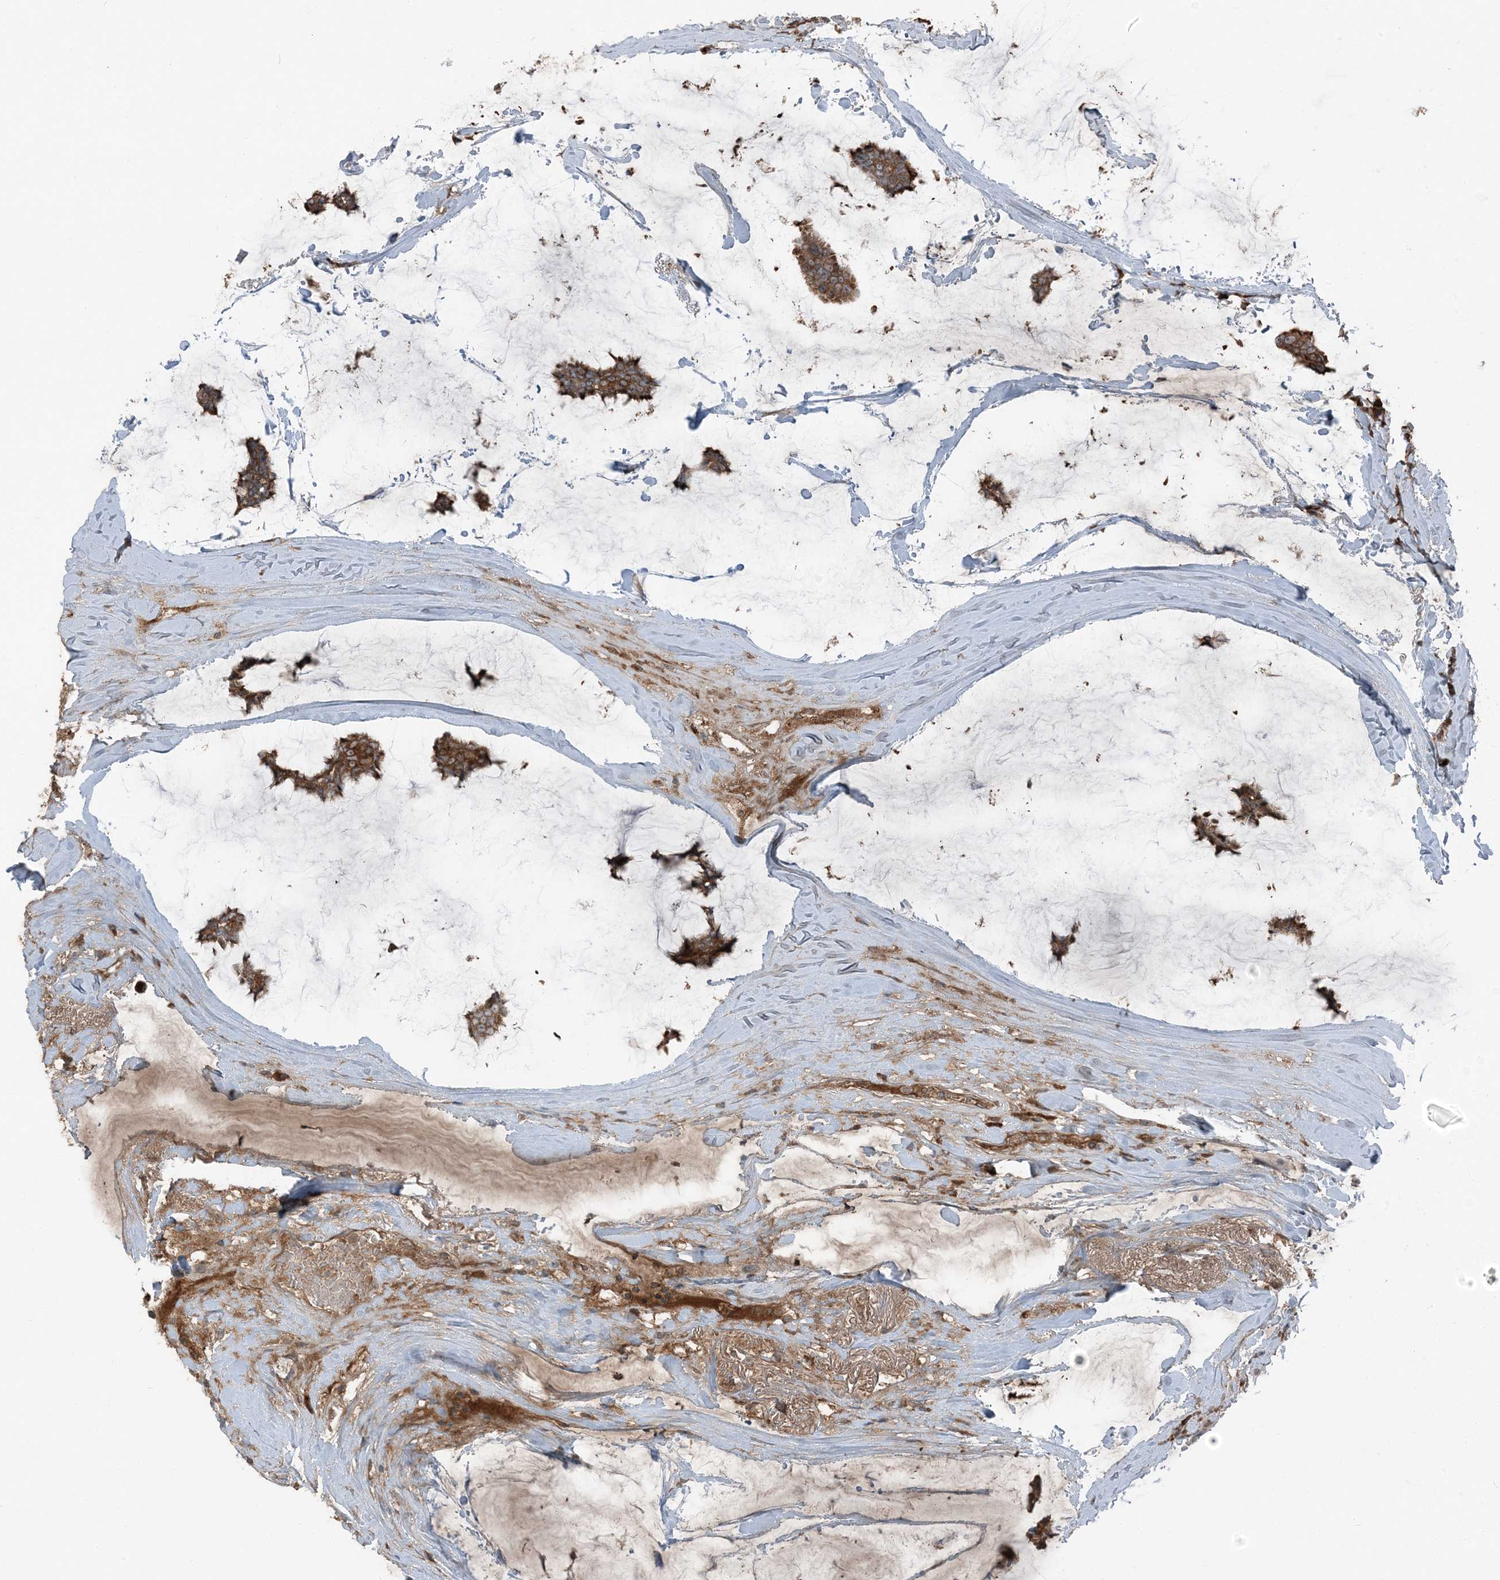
{"staining": {"intensity": "moderate", "quantity": ">75%", "location": "cytoplasmic/membranous"}, "tissue": "breast cancer", "cell_type": "Tumor cells", "image_type": "cancer", "snomed": [{"axis": "morphology", "description": "Duct carcinoma"}, {"axis": "topography", "description": "Breast"}], "caption": "This photomicrograph demonstrates breast cancer stained with immunohistochemistry to label a protein in brown. The cytoplasmic/membranous of tumor cells show moderate positivity for the protein. Nuclei are counter-stained blue.", "gene": "RAB3GAP1", "patient": {"sex": "female", "age": 93}}